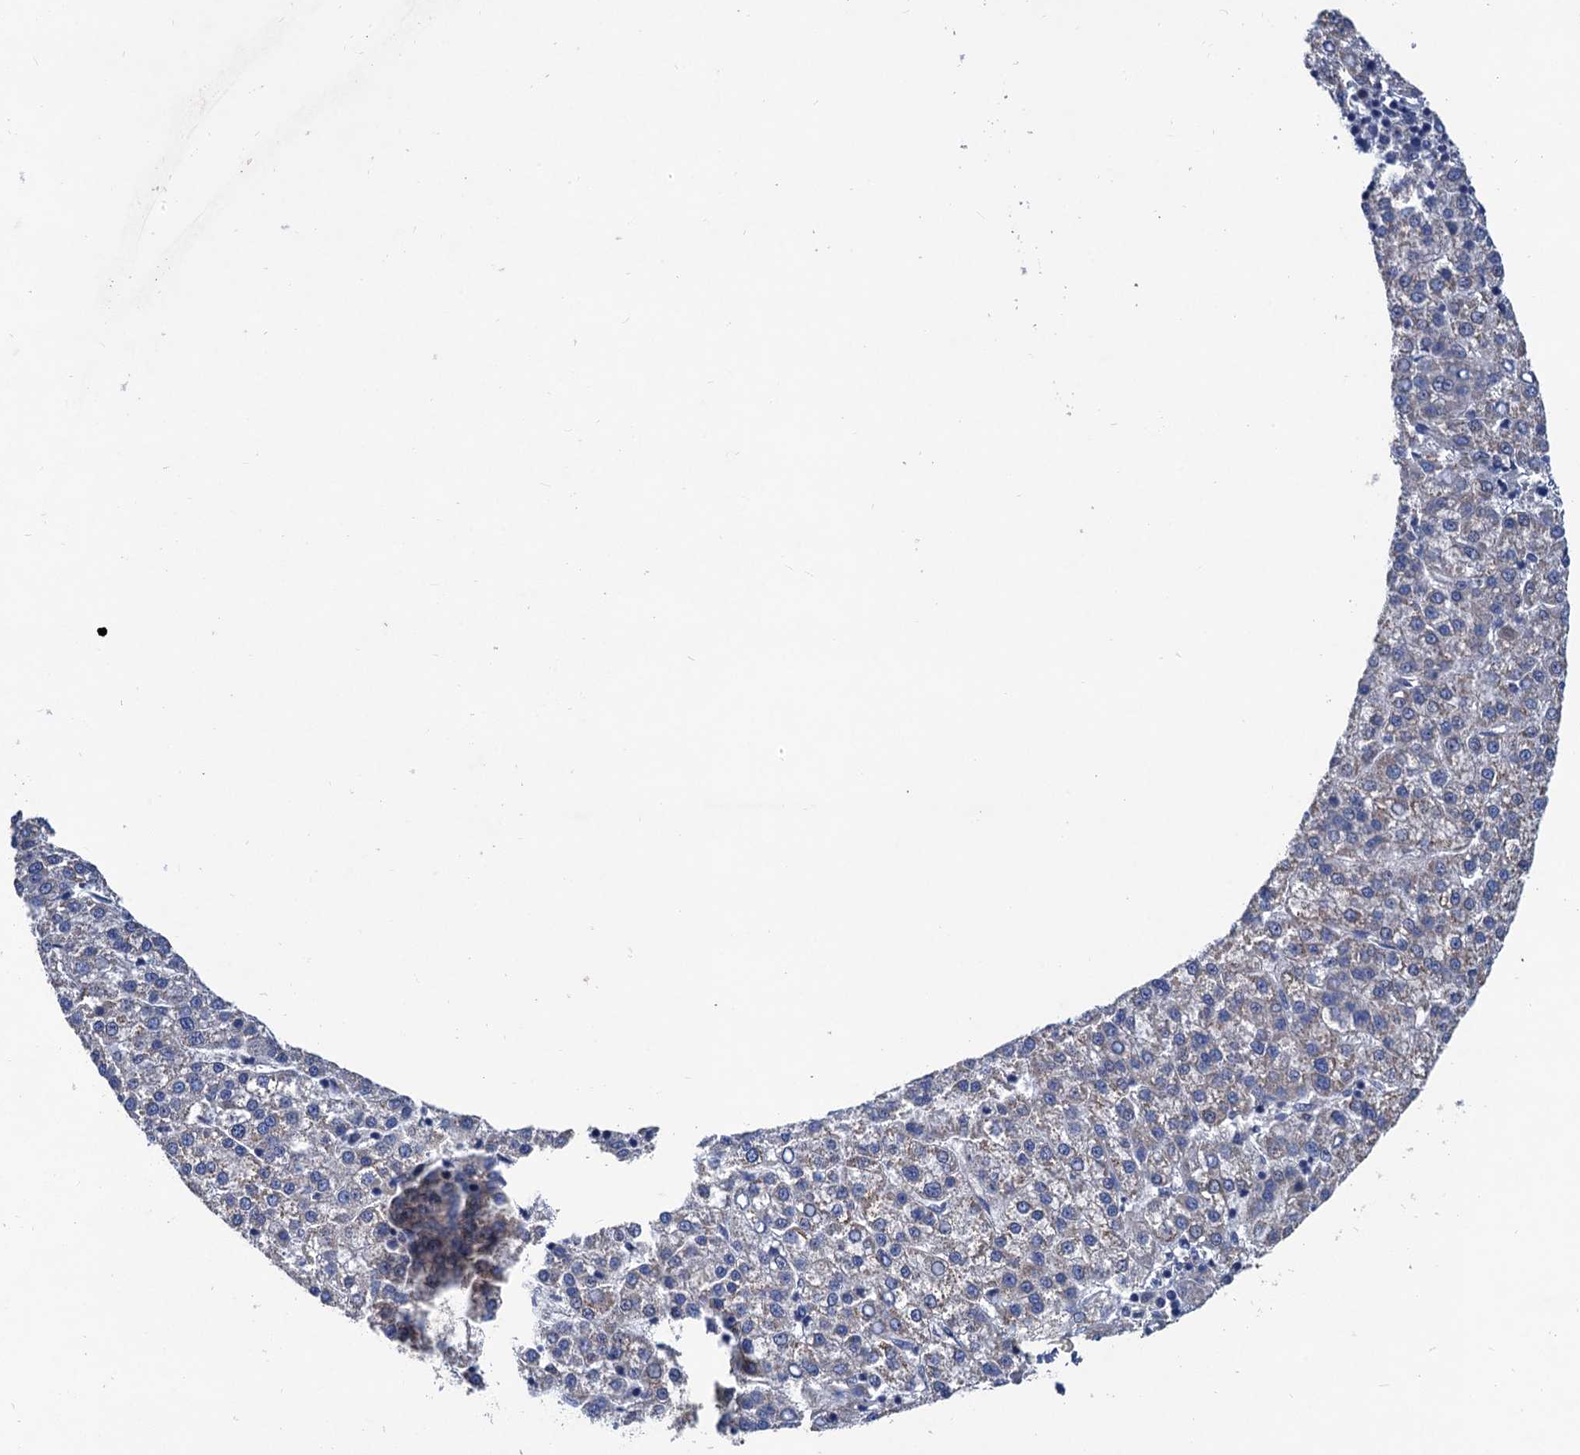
{"staining": {"intensity": "negative", "quantity": "none", "location": "none"}, "tissue": "liver cancer", "cell_type": "Tumor cells", "image_type": "cancer", "snomed": [{"axis": "morphology", "description": "Carcinoma, Hepatocellular, NOS"}, {"axis": "topography", "description": "Liver"}], "caption": "The immunohistochemistry photomicrograph has no significant staining in tumor cells of liver cancer tissue. (Stains: DAB (3,3'-diaminobenzidine) immunohistochemistry with hematoxylin counter stain, Microscopy: brightfield microscopy at high magnification).", "gene": "TRAF7", "patient": {"sex": "female", "age": 58}}